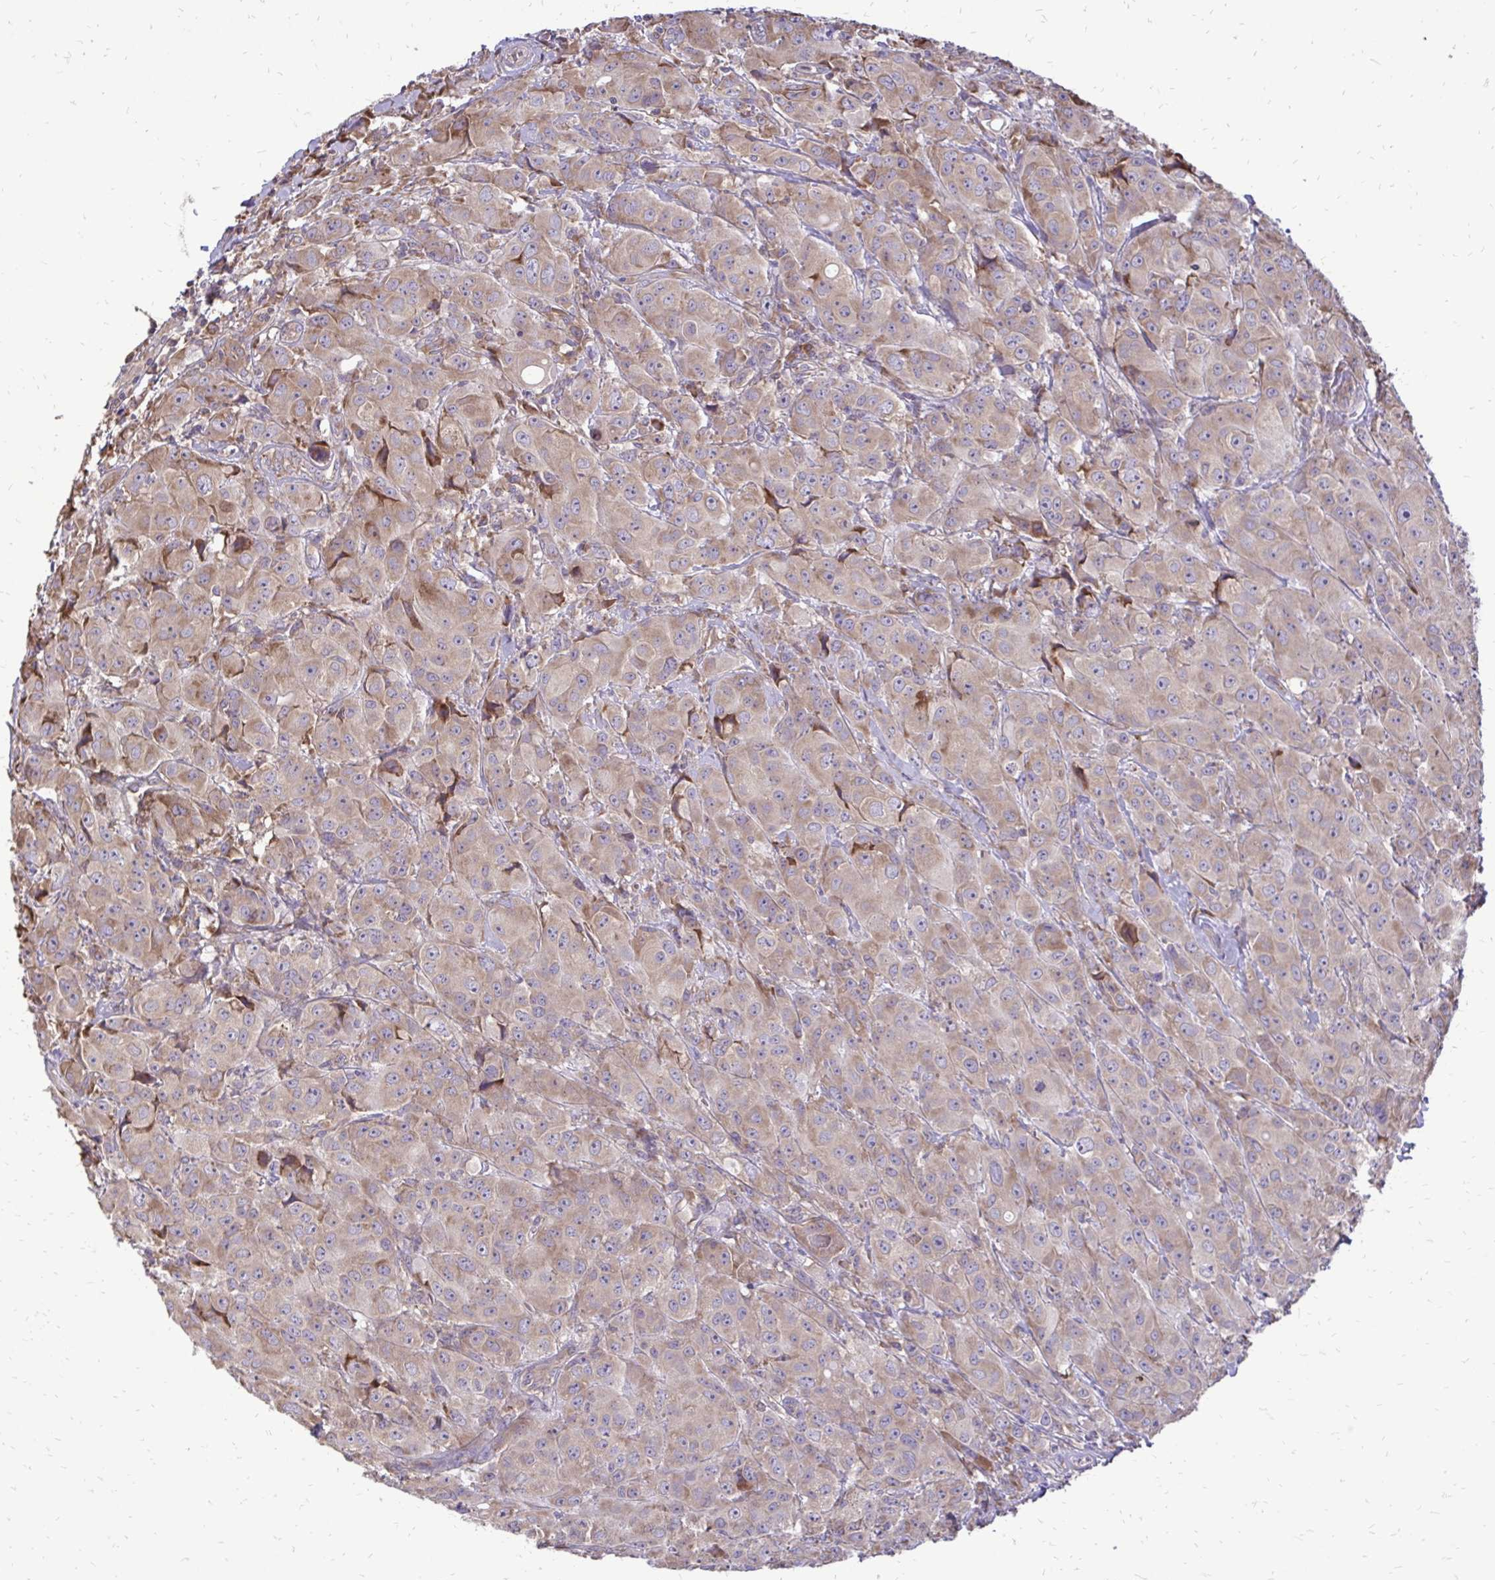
{"staining": {"intensity": "weak", "quantity": ">75%", "location": "cytoplasmic/membranous"}, "tissue": "breast cancer", "cell_type": "Tumor cells", "image_type": "cancer", "snomed": [{"axis": "morphology", "description": "Normal tissue, NOS"}, {"axis": "morphology", "description": "Duct carcinoma"}, {"axis": "topography", "description": "Breast"}], "caption": "Immunohistochemistry (IHC) staining of infiltrating ductal carcinoma (breast), which reveals low levels of weak cytoplasmic/membranous expression in about >75% of tumor cells indicating weak cytoplasmic/membranous protein staining. The staining was performed using DAB (3,3'-diaminobenzidine) (brown) for protein detection and nuclei were counterstained in hematoxylin (blue).", "gene": "RPS3", "patient": {"sex": "female", "age": 43}}